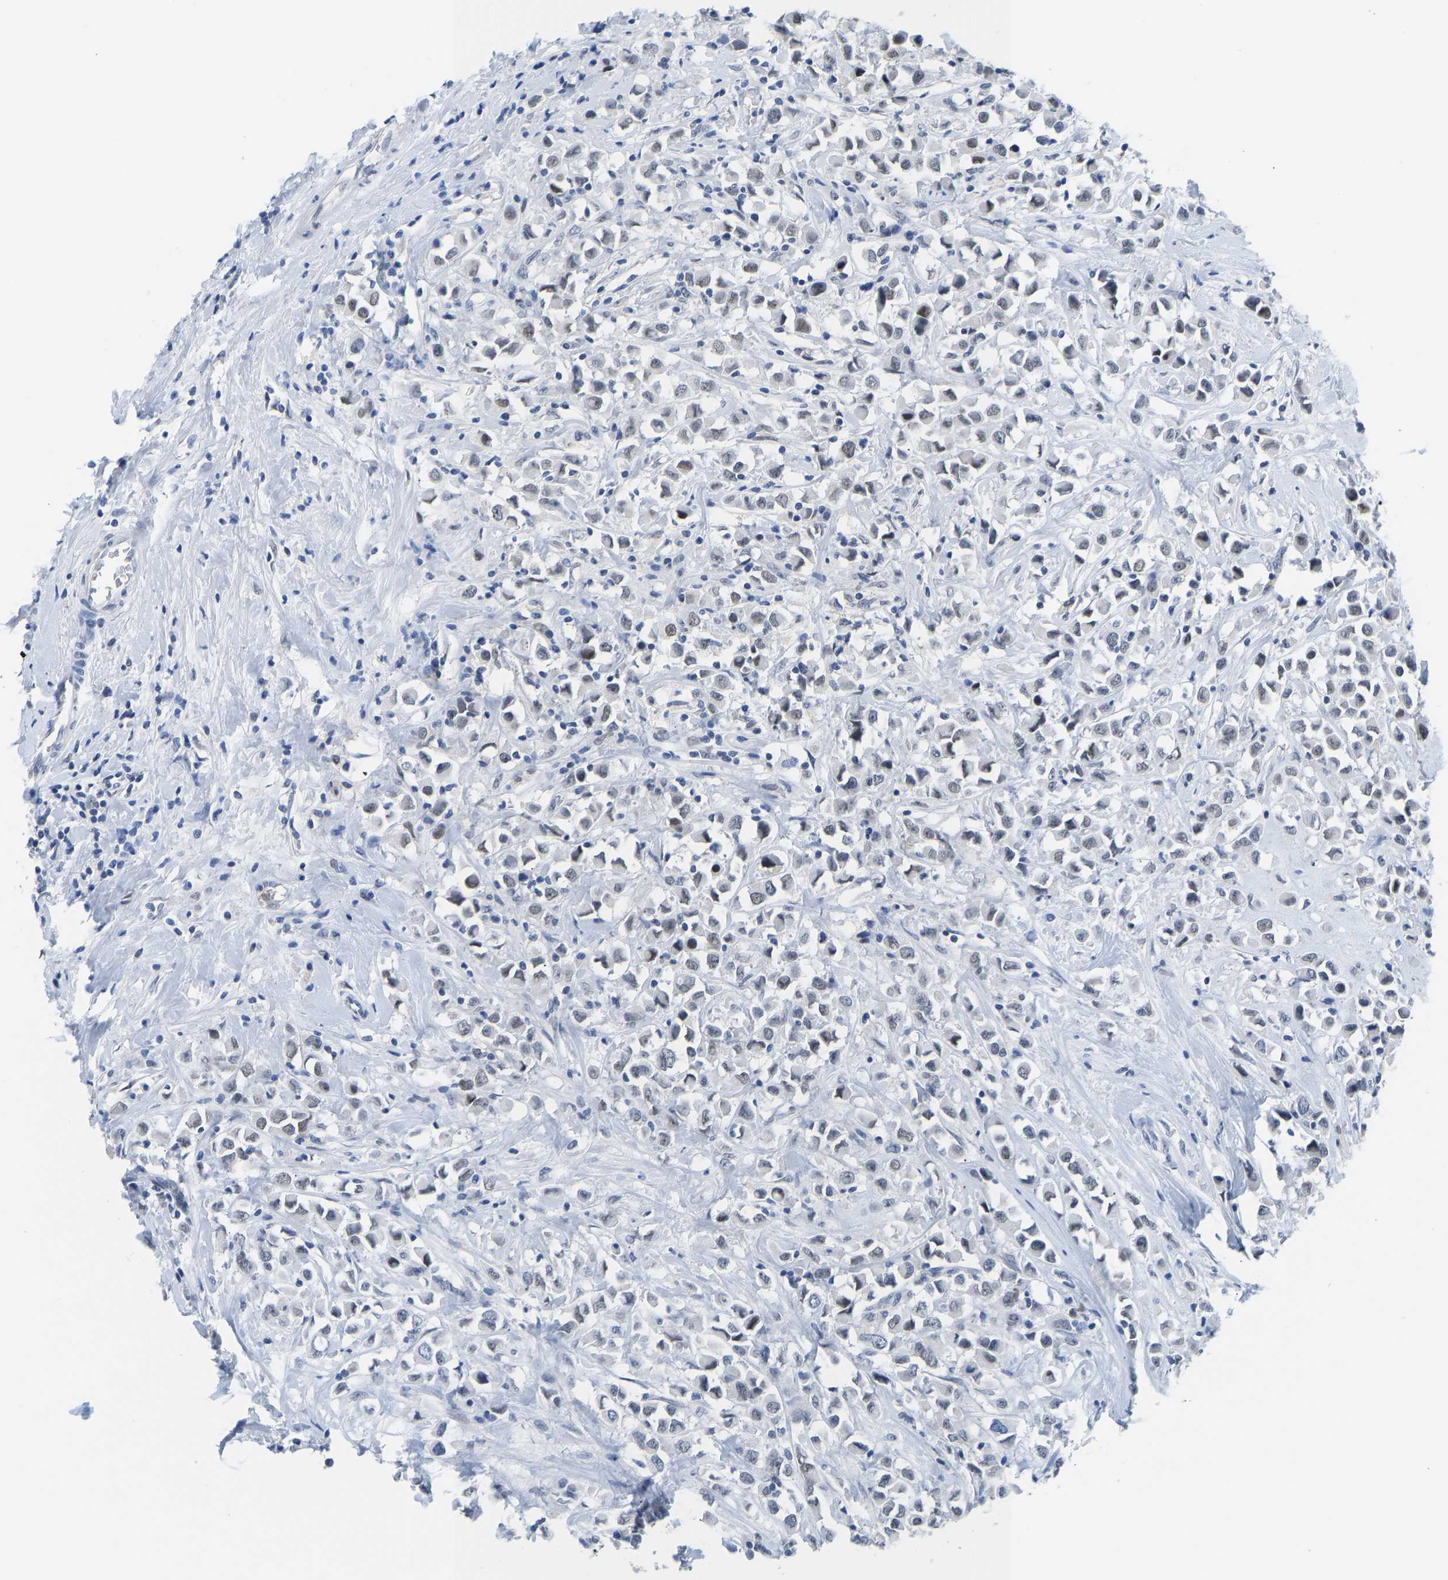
{"staining": {"intensity": "negative", "quantity": "none", "location": "none"}, "tissue": "breast cancer", "cell_type": "Tumor cells", "image_type": "cancer", "snomed": [{"axis": "morphology", "description": "Duct carcinoma"}, {"axis": "topography", "description": "Breast"}], "caption": "Immunohistochemistry photomicrograph of neoplastic tissue: infiltrating ductal carcinoma (breast) stained with DAB (3,3'-diaminobenzidine) exhibits no significant protein expression in tumor cells. (IHC, brightfield microscopy, high magnification).", "gene": "TXNDC2", "patient": {"sex": "female", "age": 61}}